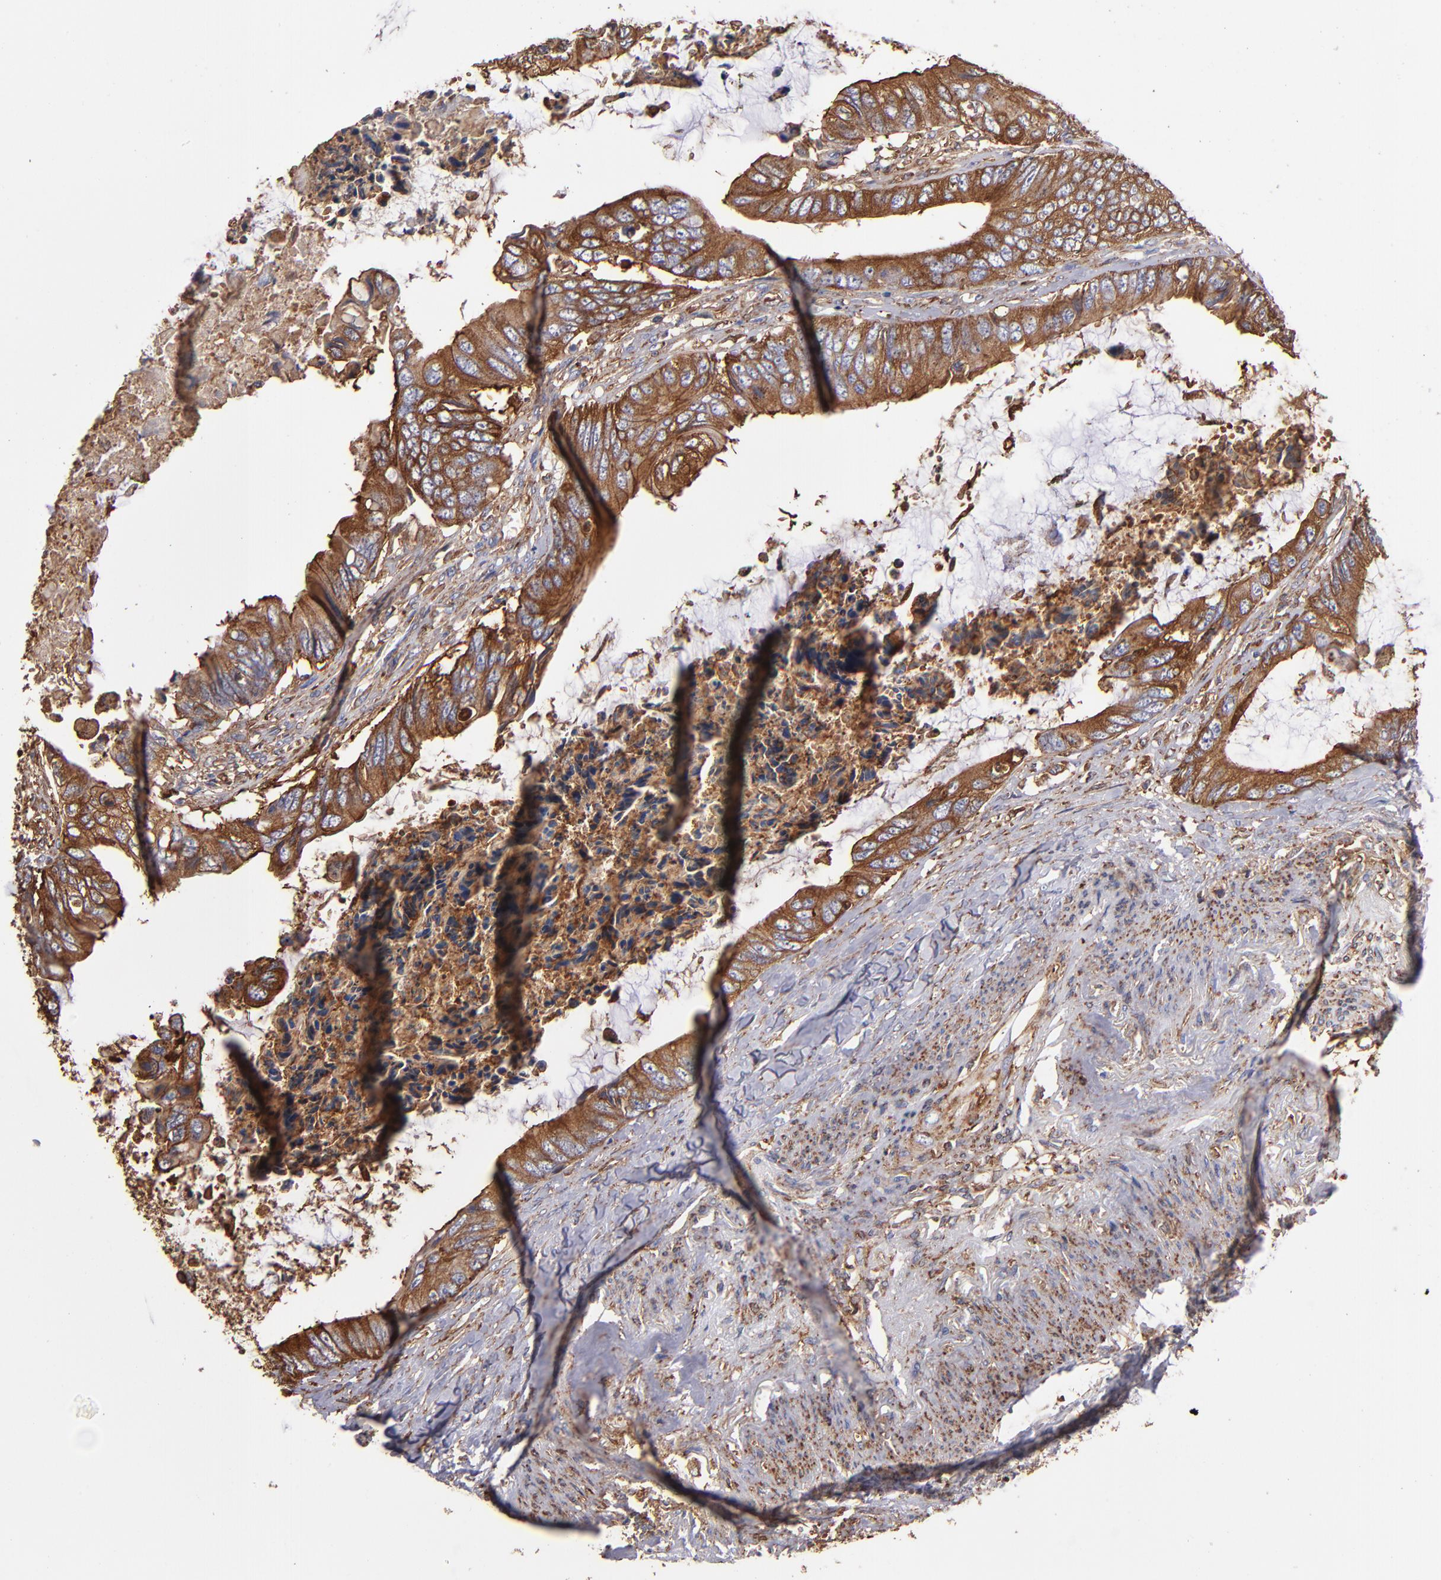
{"staining": {"intensity": "strong", "quantity": ">75%", "location": "cytoplasmic/membranous"}, "tissue": "colorectal cancer", "cell_type": "Tumor cells", "image_type": "cancer", "snomed": [{"axis": "morphology", "description": "Normal tissue, NOS"}, {"axis": "morphology", "description": "Adenocarcinoma, NOS"}, {"axis": "topography", "description": "Rectum"}, {"axis": "topography", "description": "Peripheral nerve tissue"}], "caption": "A photomicrograph of human adenocarcinoma (colorectal) stained for a protein reveals strong cytoplasmic/membranous brown staining in tumor cells. The staining is performed using DAB (3,3'-diaminobenzidine) brown chromogen to label protein expression. The nuclei are counter-stained blue using hematoxylin.", "gene": "MVP", "patient": {"sex": "female", "age": 77}}